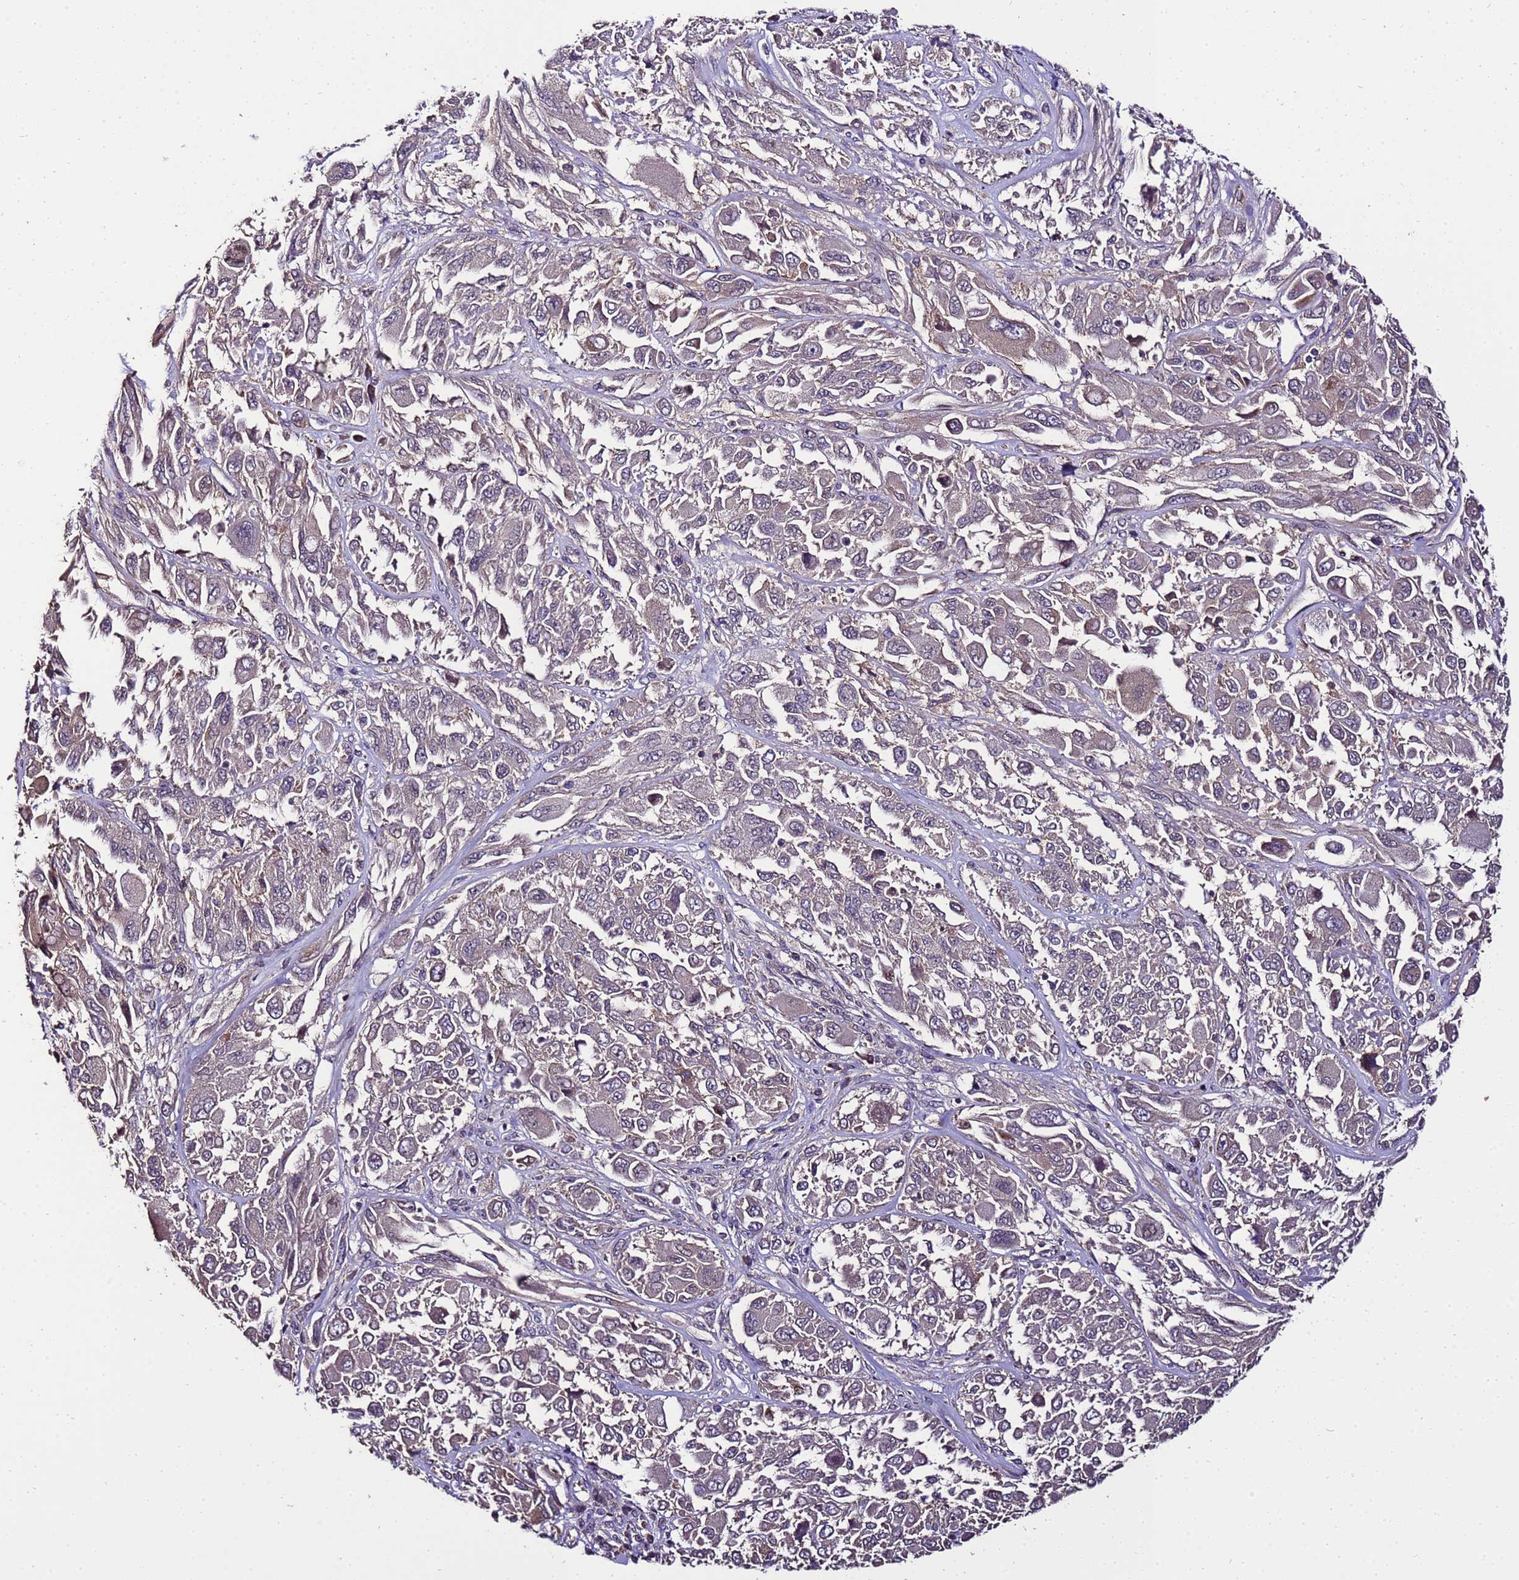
{"staining": {"intensity": "weak", "quantity": "<25%", "location": "cytoplasmic/membranous"}, "tissue": "melanoma", "cell_type": "Tumor cells", "image_type": "cancer", "snomed": [{"axis": "morphology", "description": "Malignant melanoma, NOS"}, {"axis": "topography", "description": "Skin"}], "caption": "IHC micrograph of neoplastic tissue: human malignant melanoma stained with DAB reveals no significant protein expression in tumor cells. Brightfield microscopy of immunohistochemistry (IHC) stained with DAB (3,3'-diaminobenzidine) (brown) and hematoxylin (blue), captured at high magnification.", "gene": "ZNF329", "patient": {"sex": "female", "age": 91}}